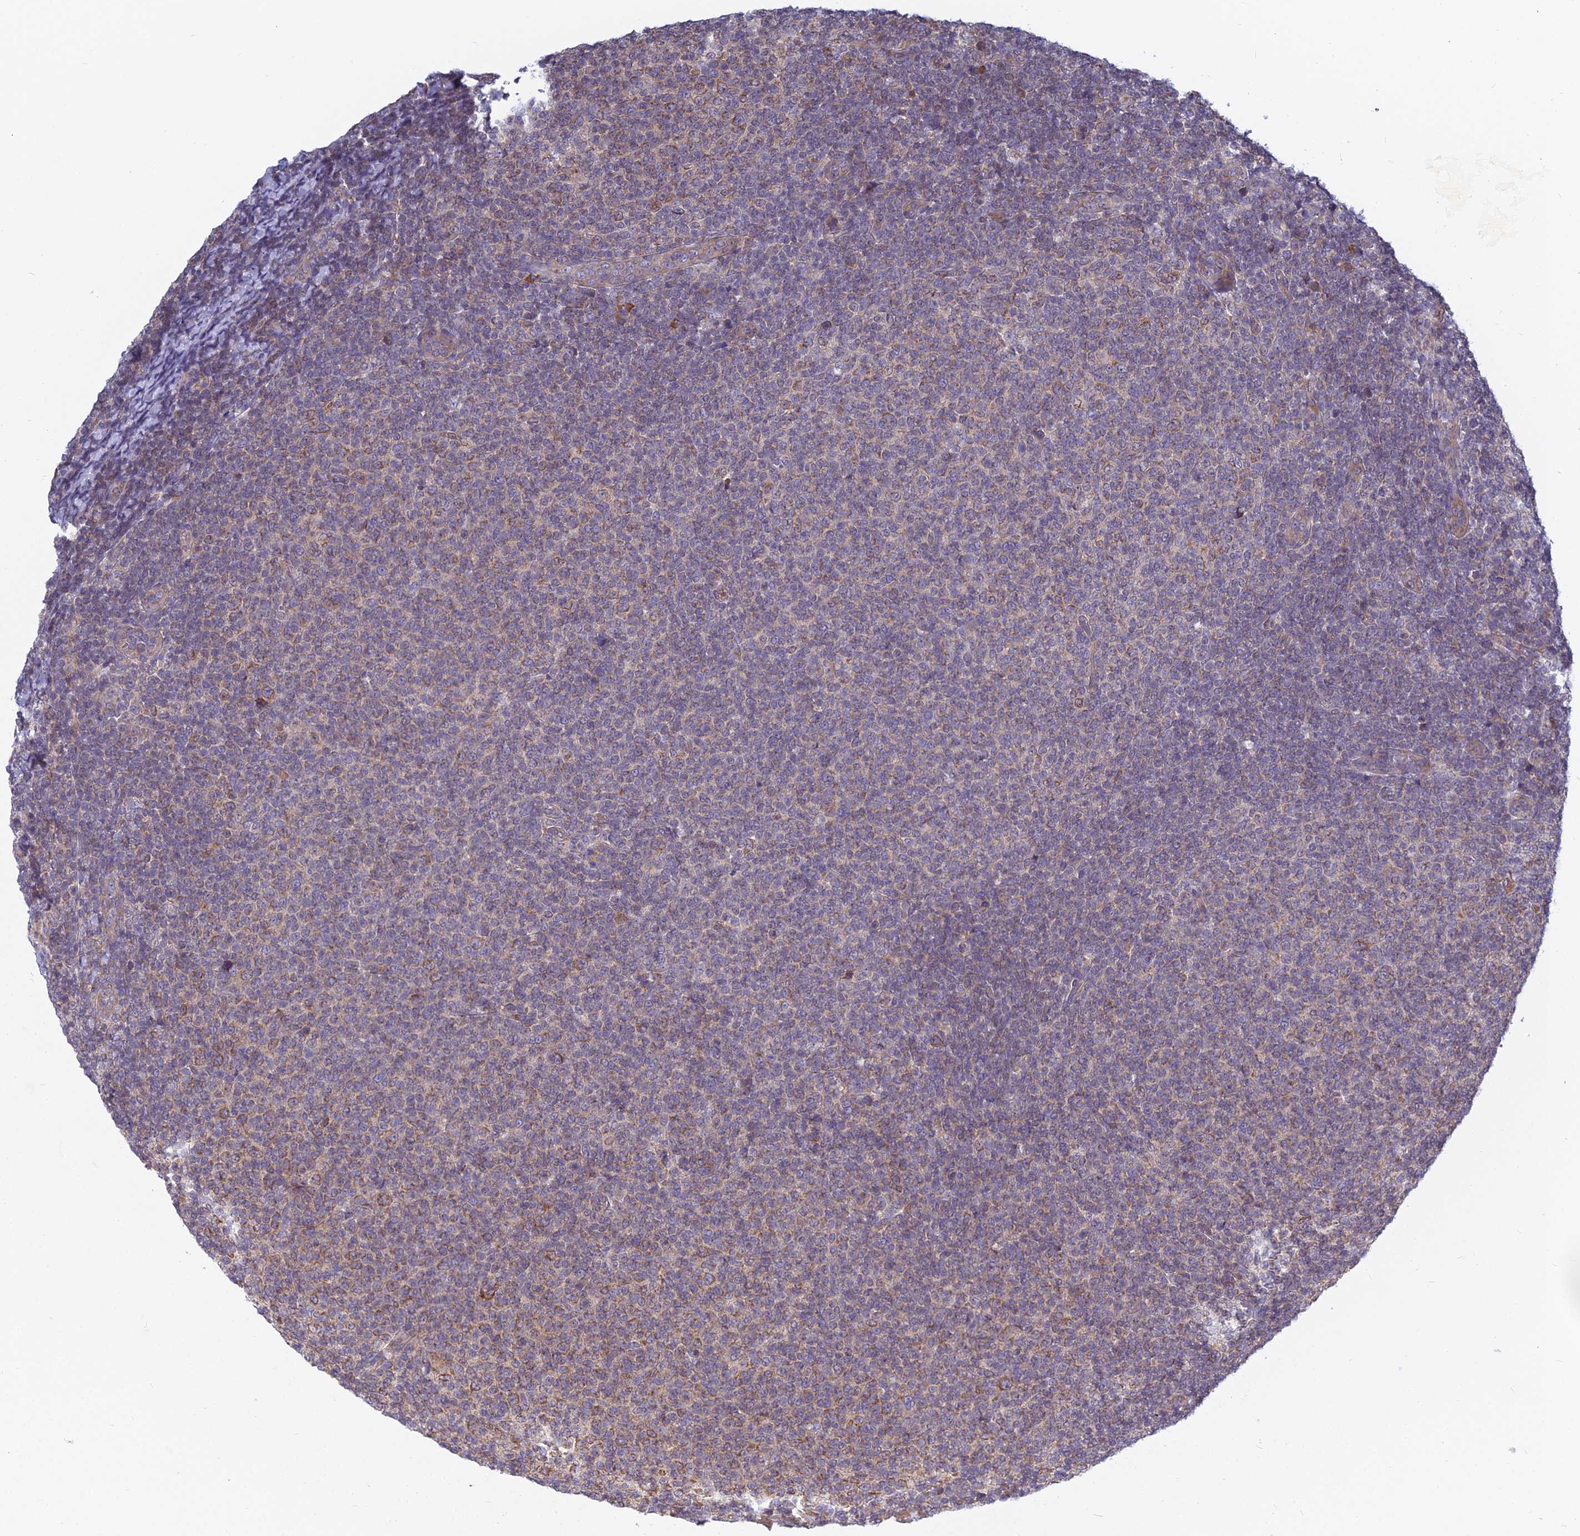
{"staining": {"intensity": "weak", "quantity": "<25%", "location": "cytoplasmic/membranous"}, "tissue": "lymphoma", "cell_type": "Tumor cells", "image_type": "cancer", "snomed": [{"axis": "morphology", "description": "Malignant lymphoma, non-Hodgkin's type, Low grade"}, {"axis": "topography", "description": "Lymph node"}], "caption": "The image demonstrates no significant staining in tumor cells of low-grade malignant lymphoma, non-Hodgkin's type.", "gene": "KIAA1143", "patient": {"sex": "male", "age": 66}}